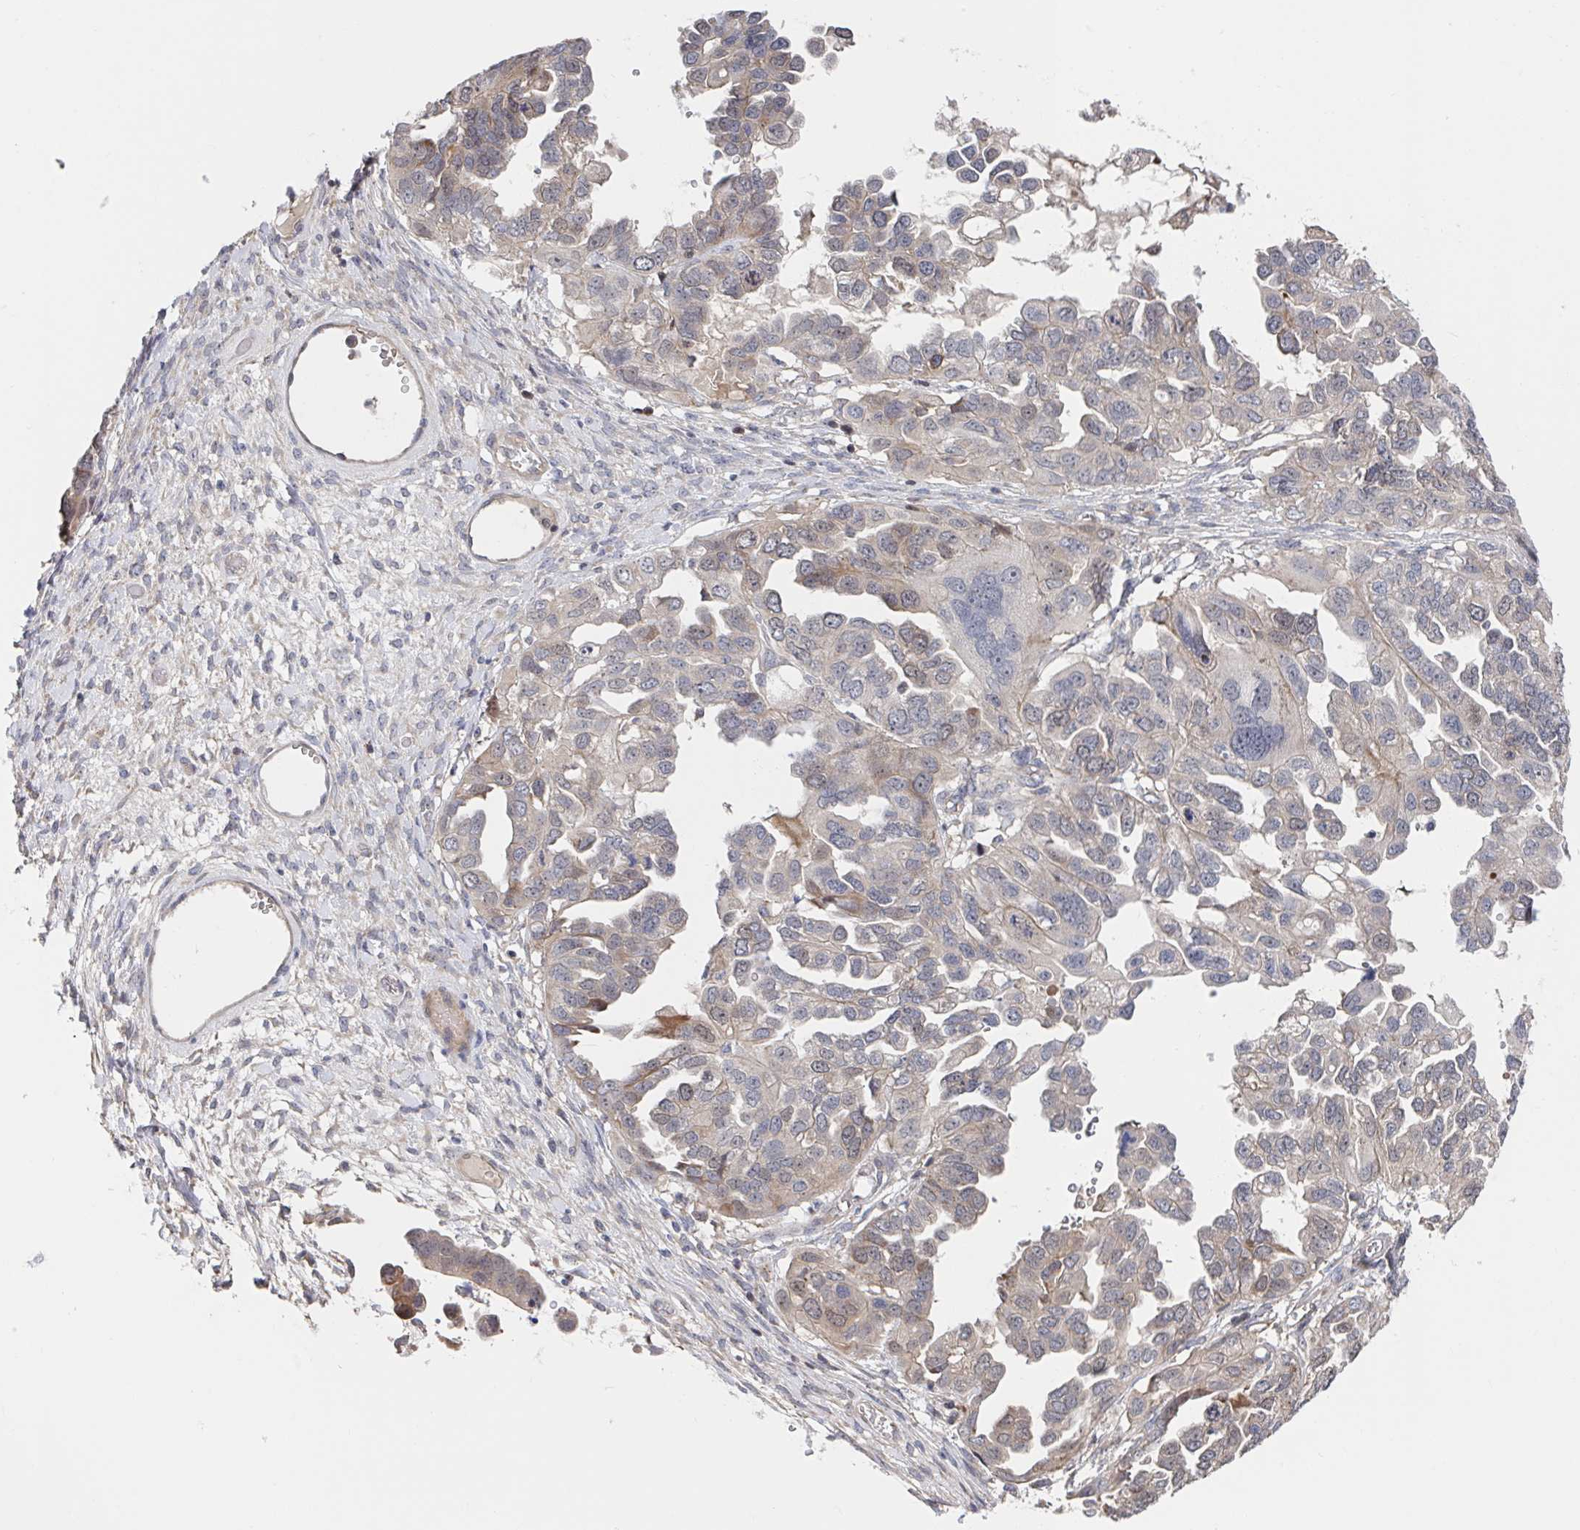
{"staining": {"intensity": "weak", "quantity": "<25%", "location": "cytoplasmic/membranous"}, "tissue": "ovarian cancer", "cell_type": "Tumor cells", "image_type": "cancer", "snomed": [{"axis": "morphology", "description": "Cystadenocarcinoma, serous, NOS"}, {"axis": "topography", "description": "Ovary"}], "caption": "Tumor cells are negative for brown protein staining in ovarian cancer.", "gene": "DHRS12", "patient": {"sex": "female", "age": 53}}